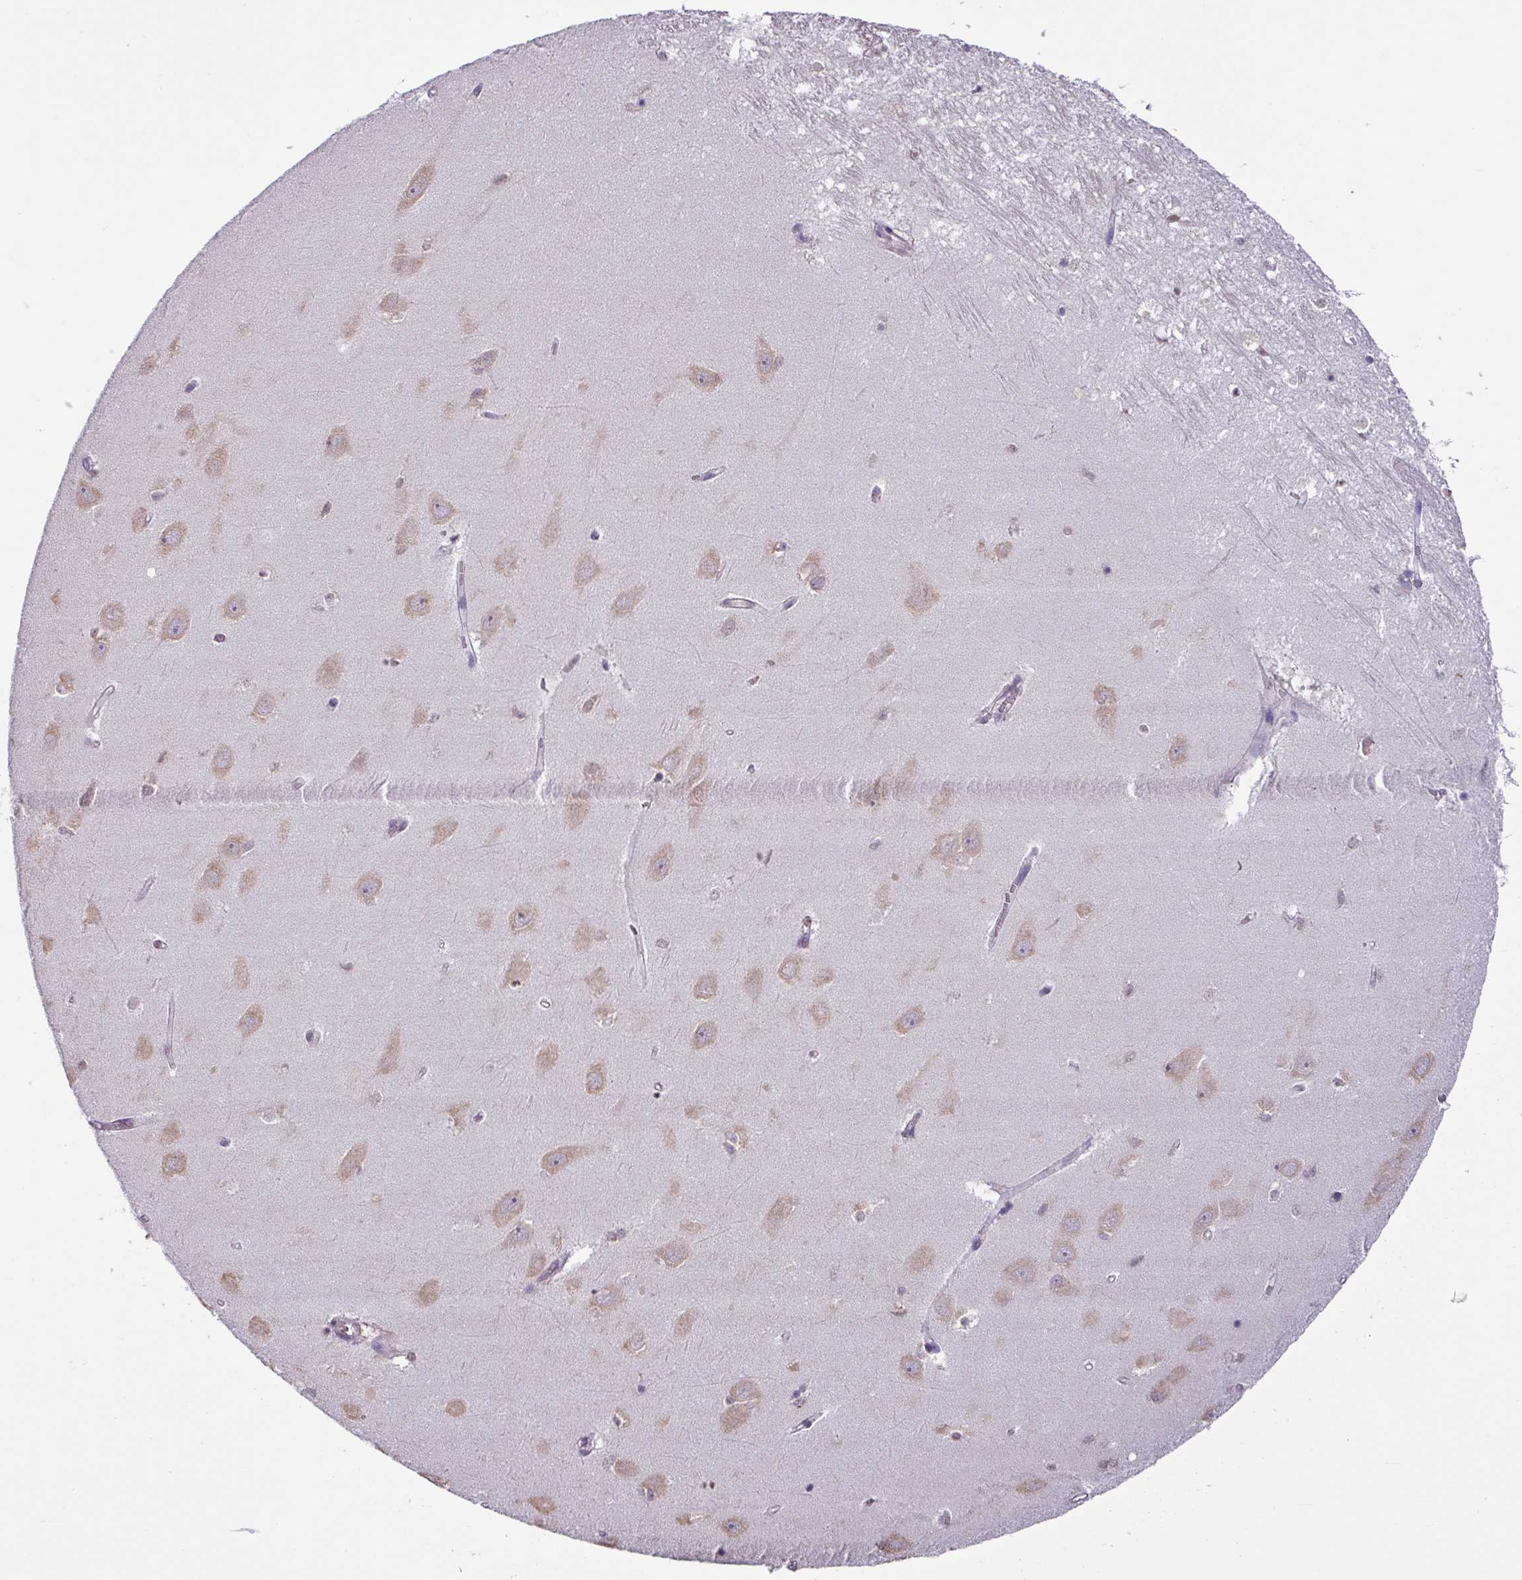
{"staining": {"intensity": "negative", "quantity": "none", "location": "none"}, "tissue": "hippocampus", "cell_type": "Glial cells", "image_type": "normal", "snomed": [{"axis": "morphology", "description": "Normal tissue, NOS"}, {"axis": "topography", "description": "Hippocampus"}], "caption": "DAB (3,3'-diaminobenzidine) immunohistochemical staining of normal human hippocampus reveals no significant expression in glial cells.", "gene": "SLC5A10", "patient": {"sex": "female", "age": 64}}